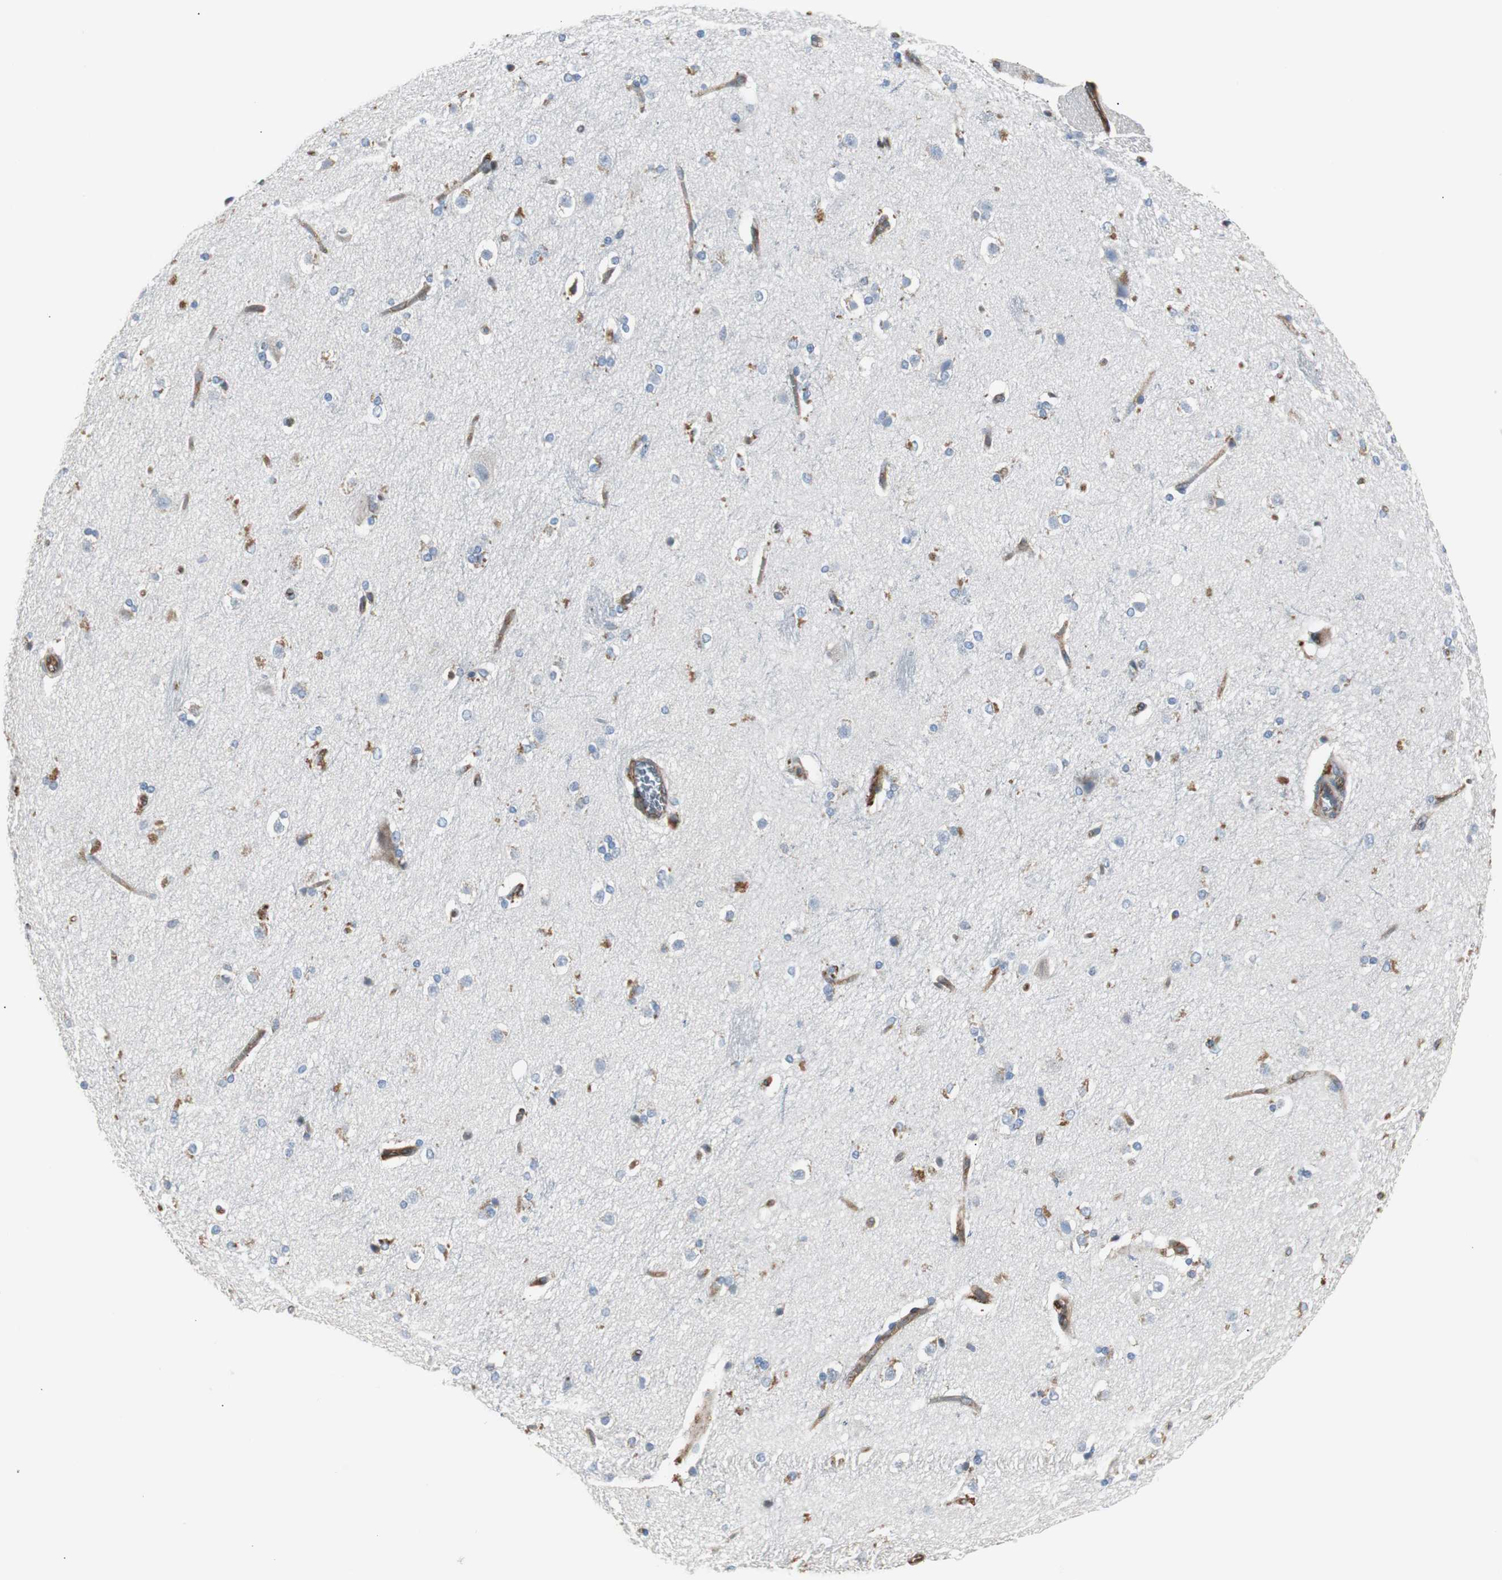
{"staining": {"intensity": "negative", "quantity": "none", "location": "none"}, "tissue": "caudate", "cell_type": "Glial cells", "image_type": "normal", "snomed": [{"axis": "morphology", "description": "Normal tissue, NOS"}, {"axis": "topography", "description": "Lateral ventricle wall"}], "caption": "Immunohistochemical staining of unremarkable caudate exhibits no significant staining in glial cells.", "gene": "B2M", "patient": {"sex": "female", "age": 19}}